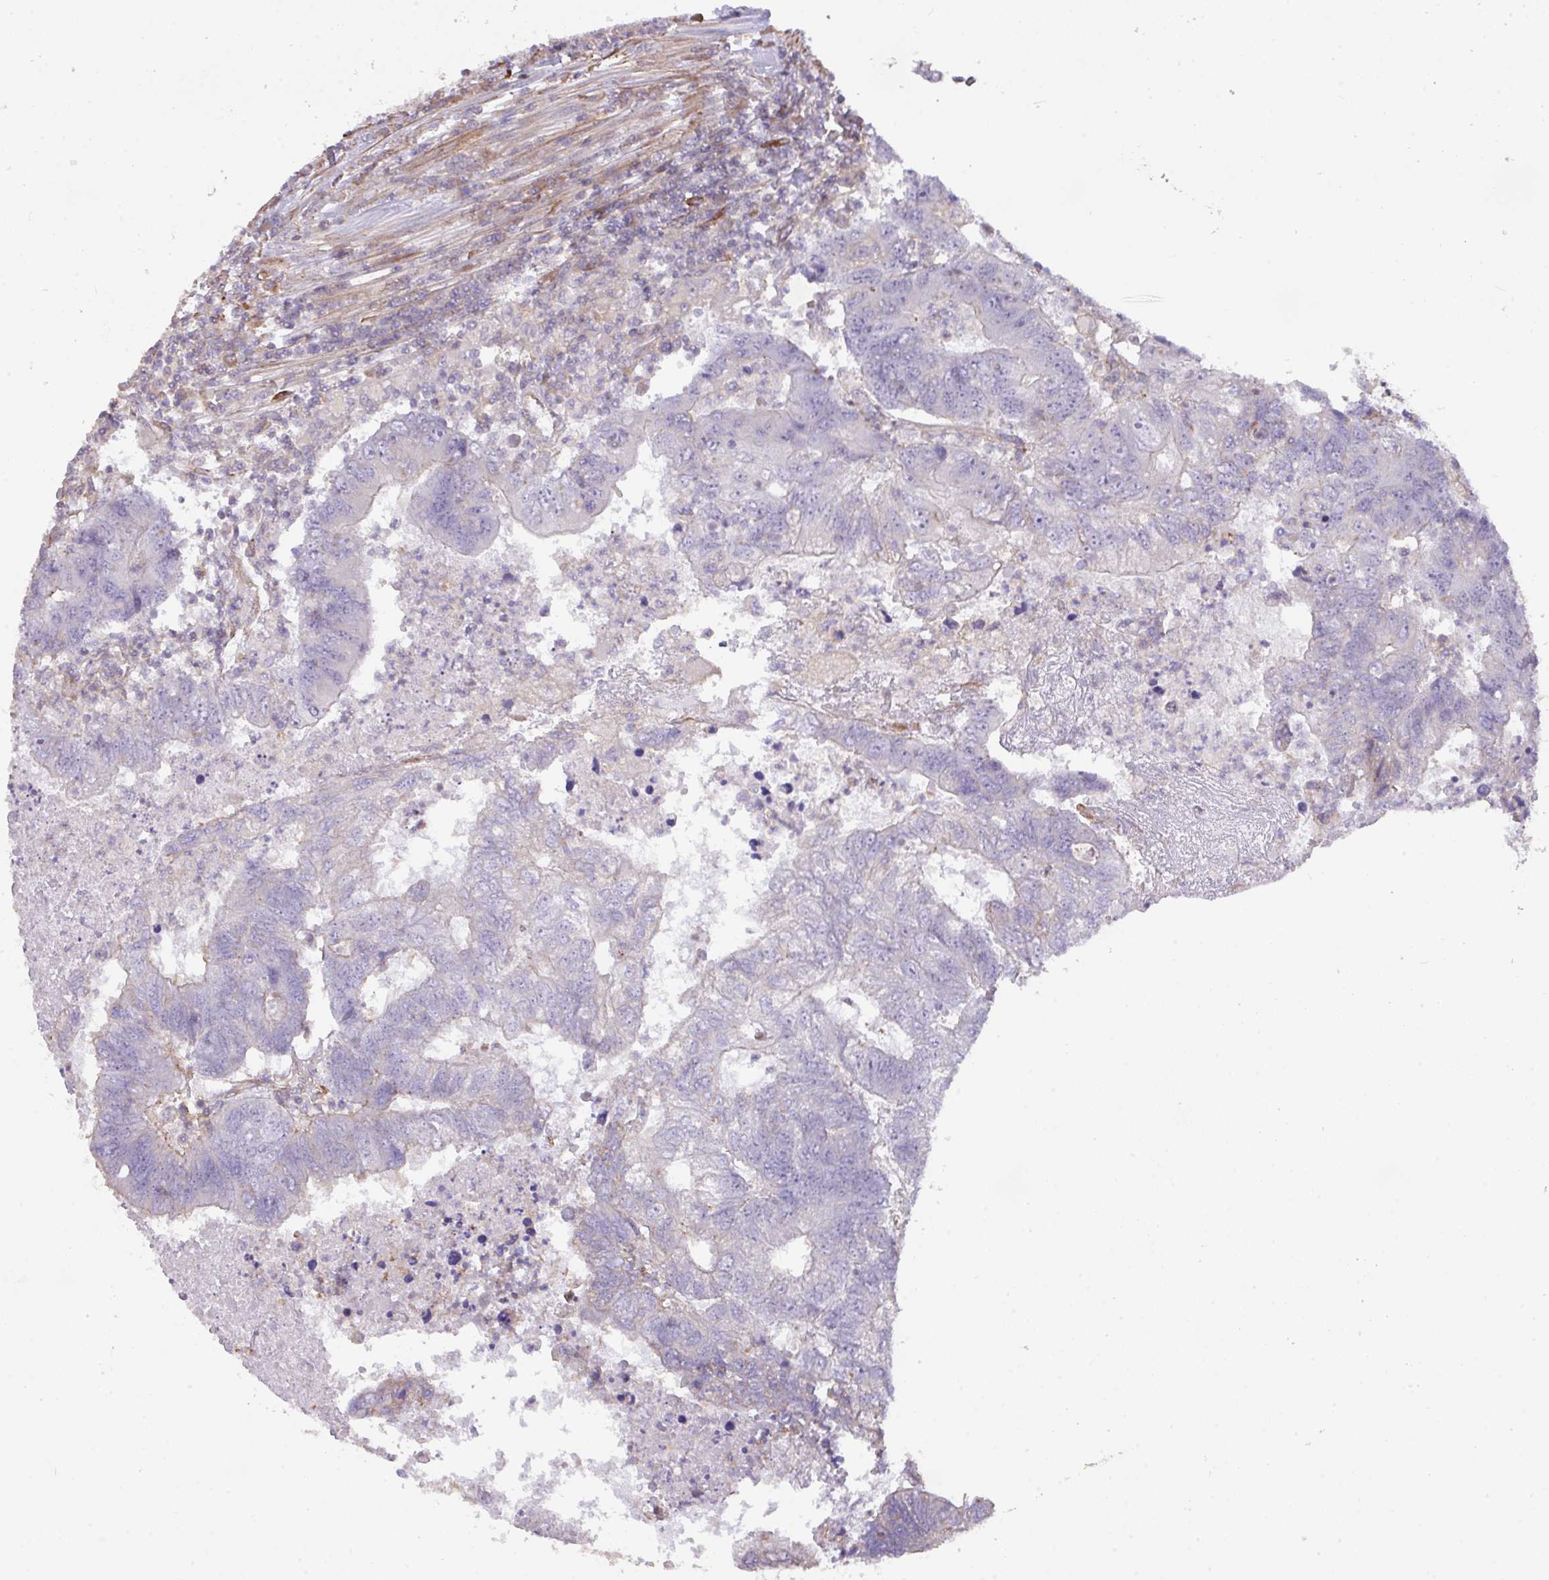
{"staining": {"intensity": "negative", "quantity": "none", "location": "none"}, "tissue": "colorectal cancer", "cell_type": "Tumor cells", "image_type": "cancer", "snomed": [{"axis": "morphology", "description": "Adenocarcinoma, NOS"}, {"axis": "topography", "description": "Colon"}], "caption": "An immunohistochemistry image of colorectal cancer (adenocarcinoma) is shown. There is no staining in tumor cells of colorectal cancer (adenocarcinoma). (Brightfield microscopy of DAB (3,3'-diaminobenzidine) immunohistochemistry (IHC) at high magnification).", "gene": "LRRC41", "patient": {"sex": "female", "age": 48}}